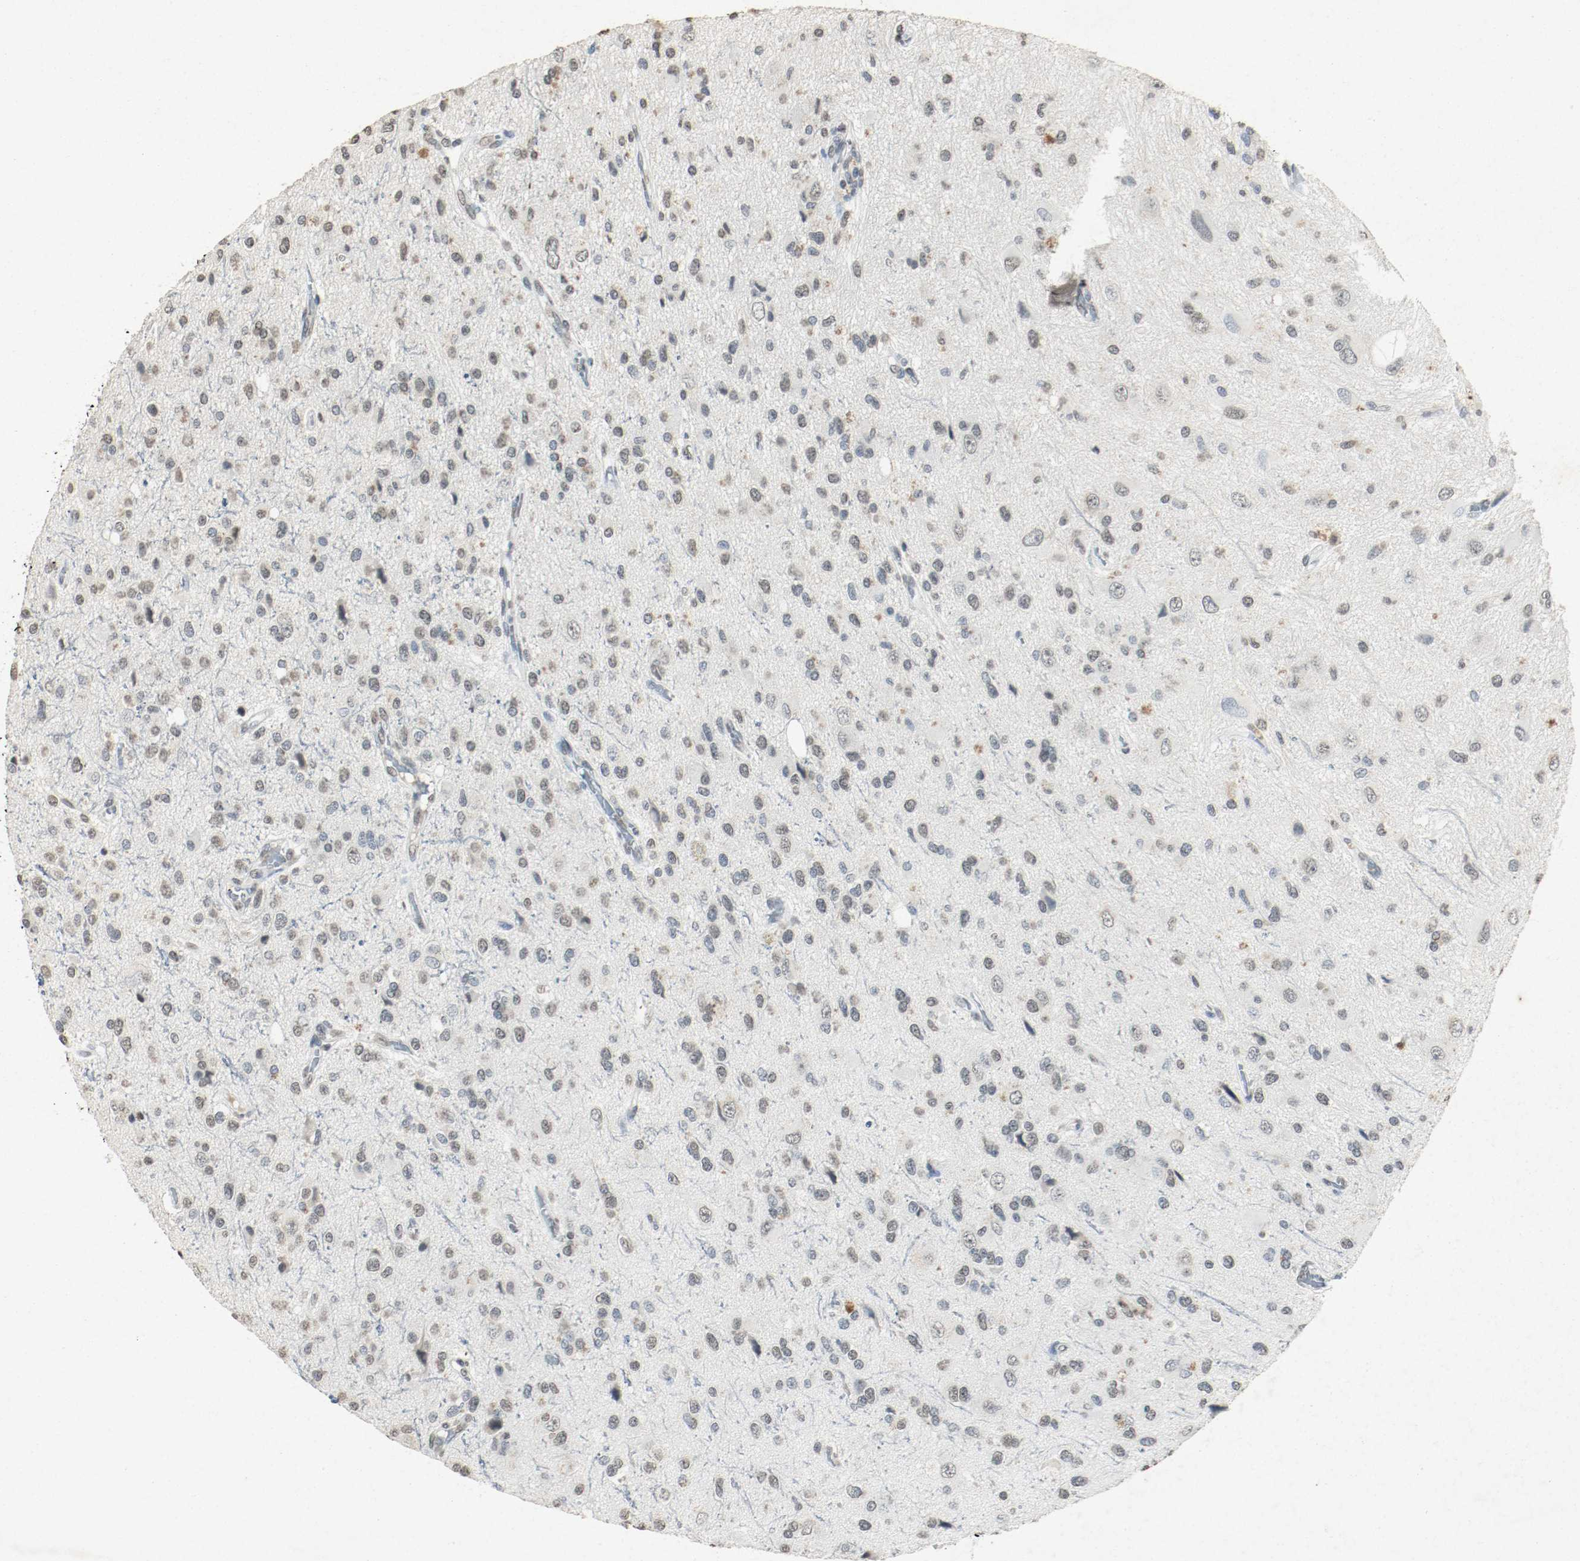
{"staining": {"intensity": "weak", "quantity": ">75%", "location": "nuclear"}, "tissue": "glioma", "cell_type": "Tumor cells", "image_type": "cancer", "snomed": [{"axis": "morphology", "description": "Glioma, malignant, High grade"}, {"axis": "topography", "description": "Brain"}], "caption": "A micrograph of malignant glioma (high-grade) stained for a protein displays weak nuclear brown staining in tumor cells. The staining was performed using DAB (3,3'-diaminobenzidine), with brown indicating positive protein expression. Nuclei are stained blue with hematoxylin.", "gene": "DNMT1", "patient": {"sex": "male", "age": 47}}